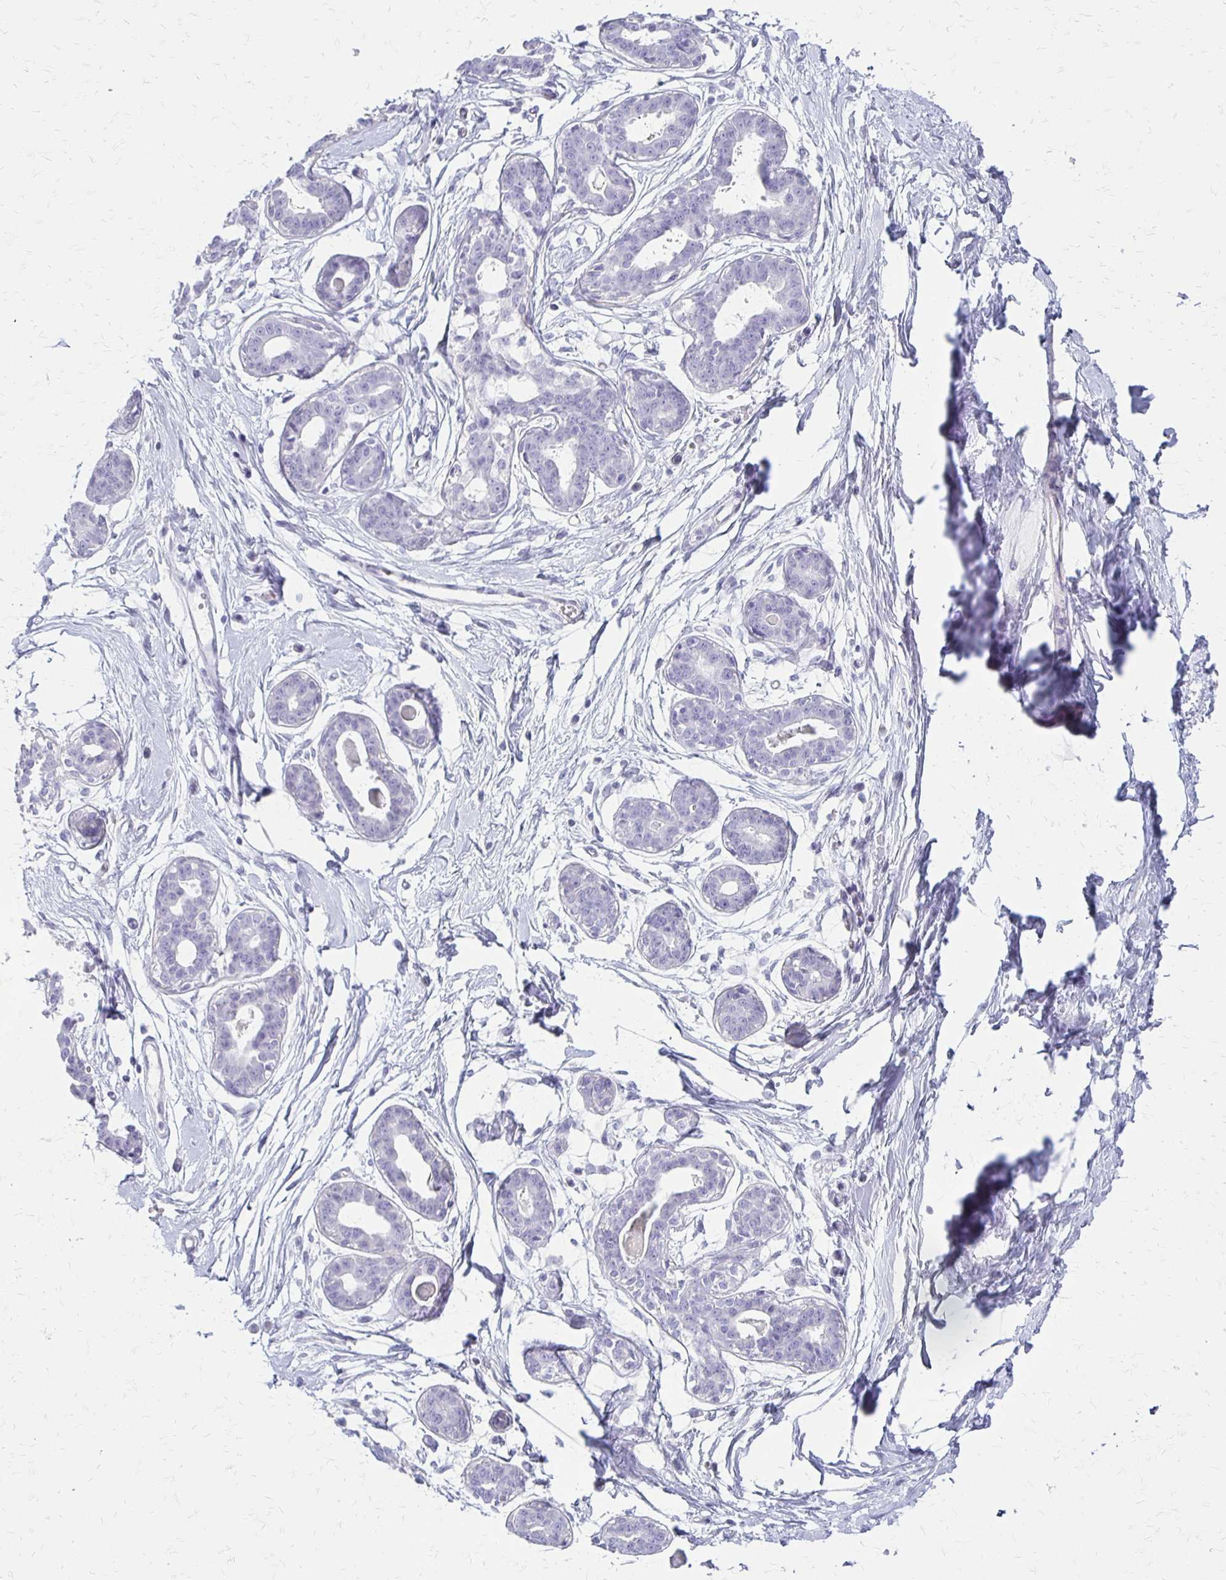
{"staining": {"intensity": "negative", "quantity": "none", "location": "none"}, "tissue": "breast", "cell_type": "Adipocytes", "image_type": "normal", "snomed": [{"axis": "morphology", "description": "Normal tissue, NOS"}, {"axis": "topography", "description": "Breast"}], "caption": "This is an IHC micrograph of unremarkable breast. There is no expression in adipocytes.", "gene": "IVL", "patient": {"sex": "female", "age": 45}}